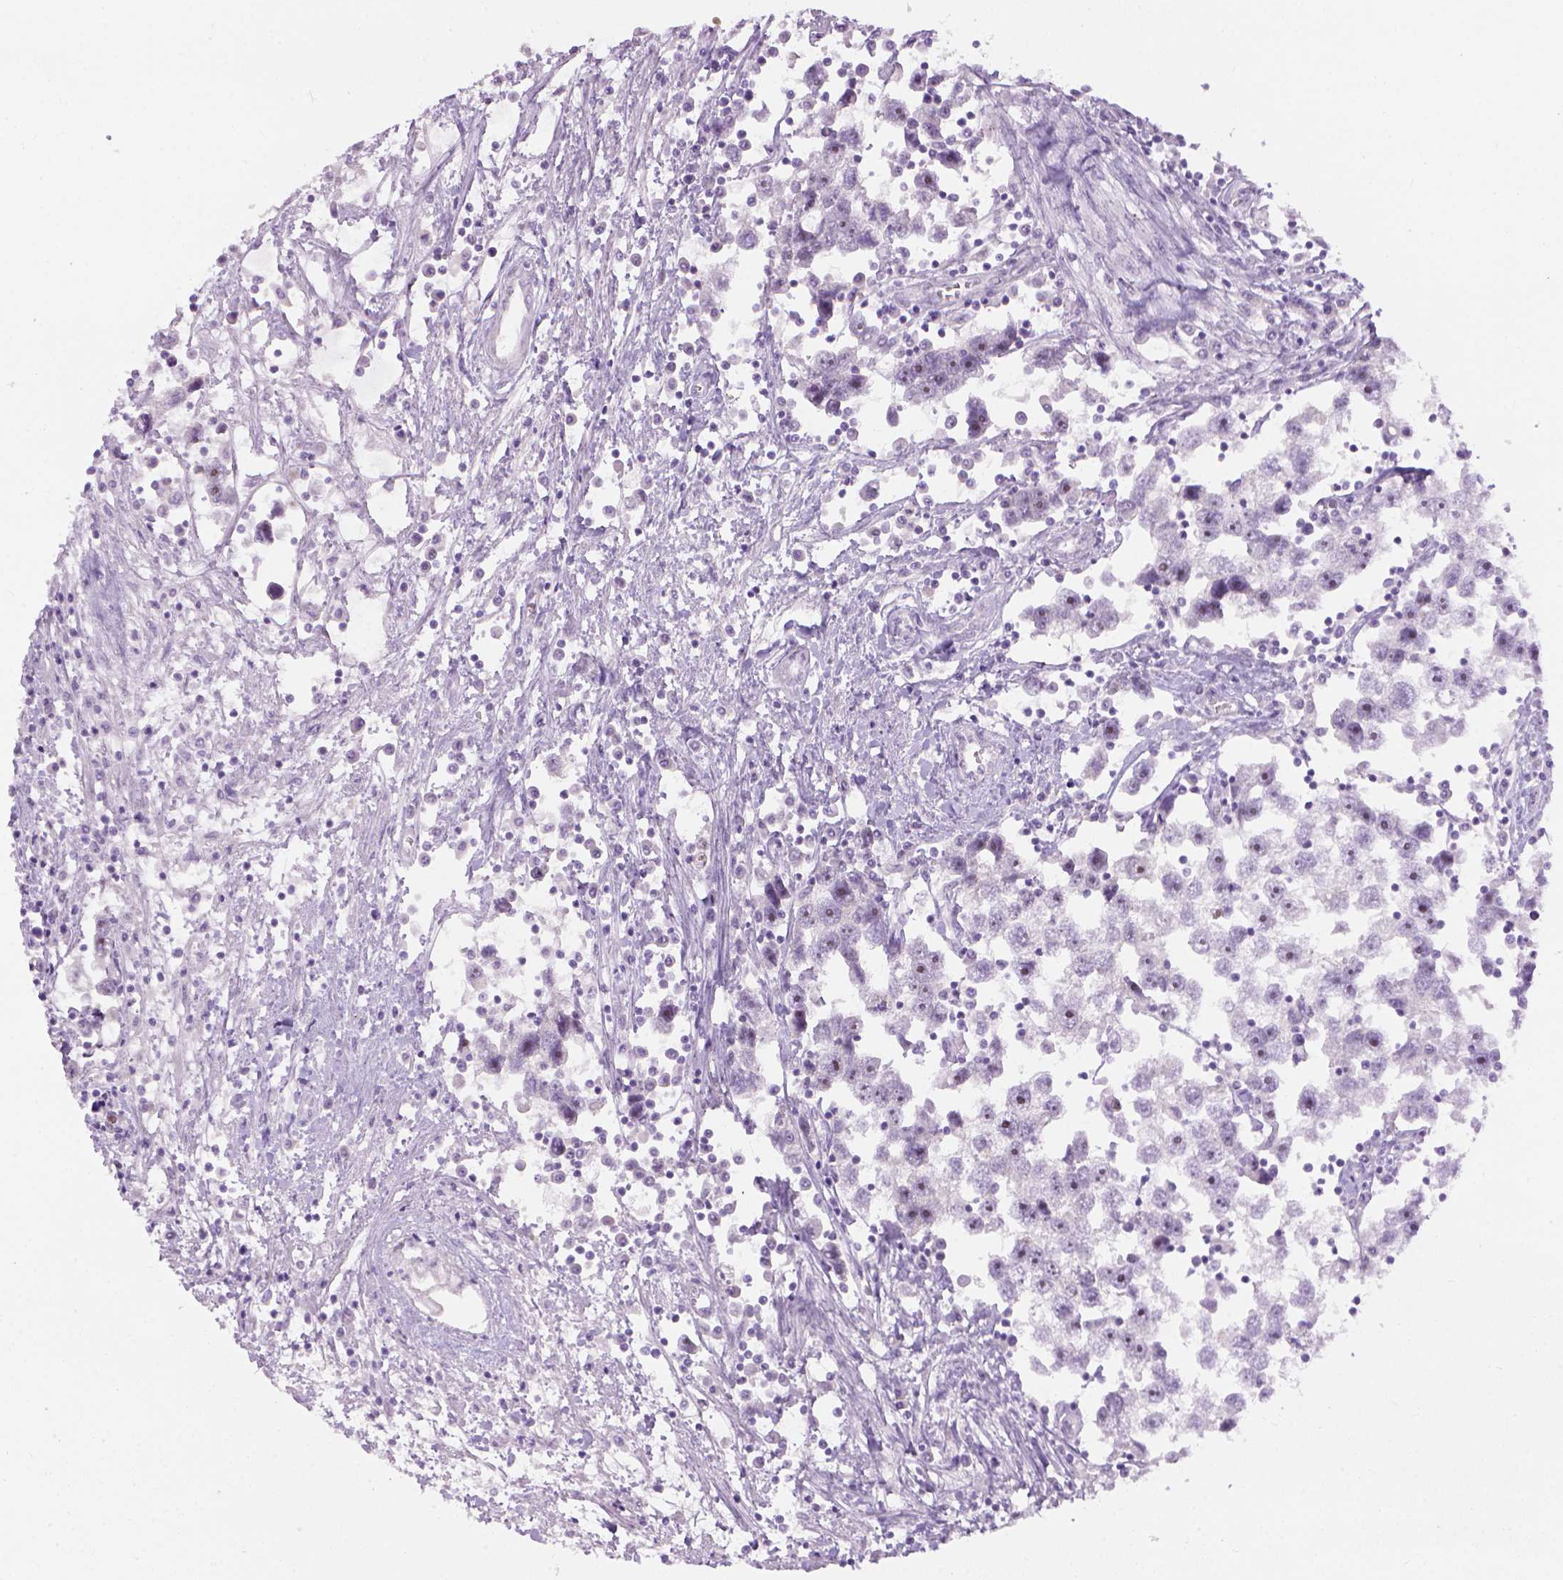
{"staining": {"intensity": "weak", "quantity": "25%-75%", "location": "nuclear"}, "tissue": "testis cancer", "cell_type": "Tumor cells", "image_type": "cancer", "snomed": [{"axis": "morphology", "description": "Seminoma, NOS"}, {"axis": "topography", "description": "Testis"}], "caption": "High-power microscopy captured an immunohistochemistry (IHC) photomicrograph of testis seminoma, revealing weak nuclear positivity in approximately 25%-75% of tumor cells.", "gene": "UTP4", "patient": {"sex": "male", "age": 30}}